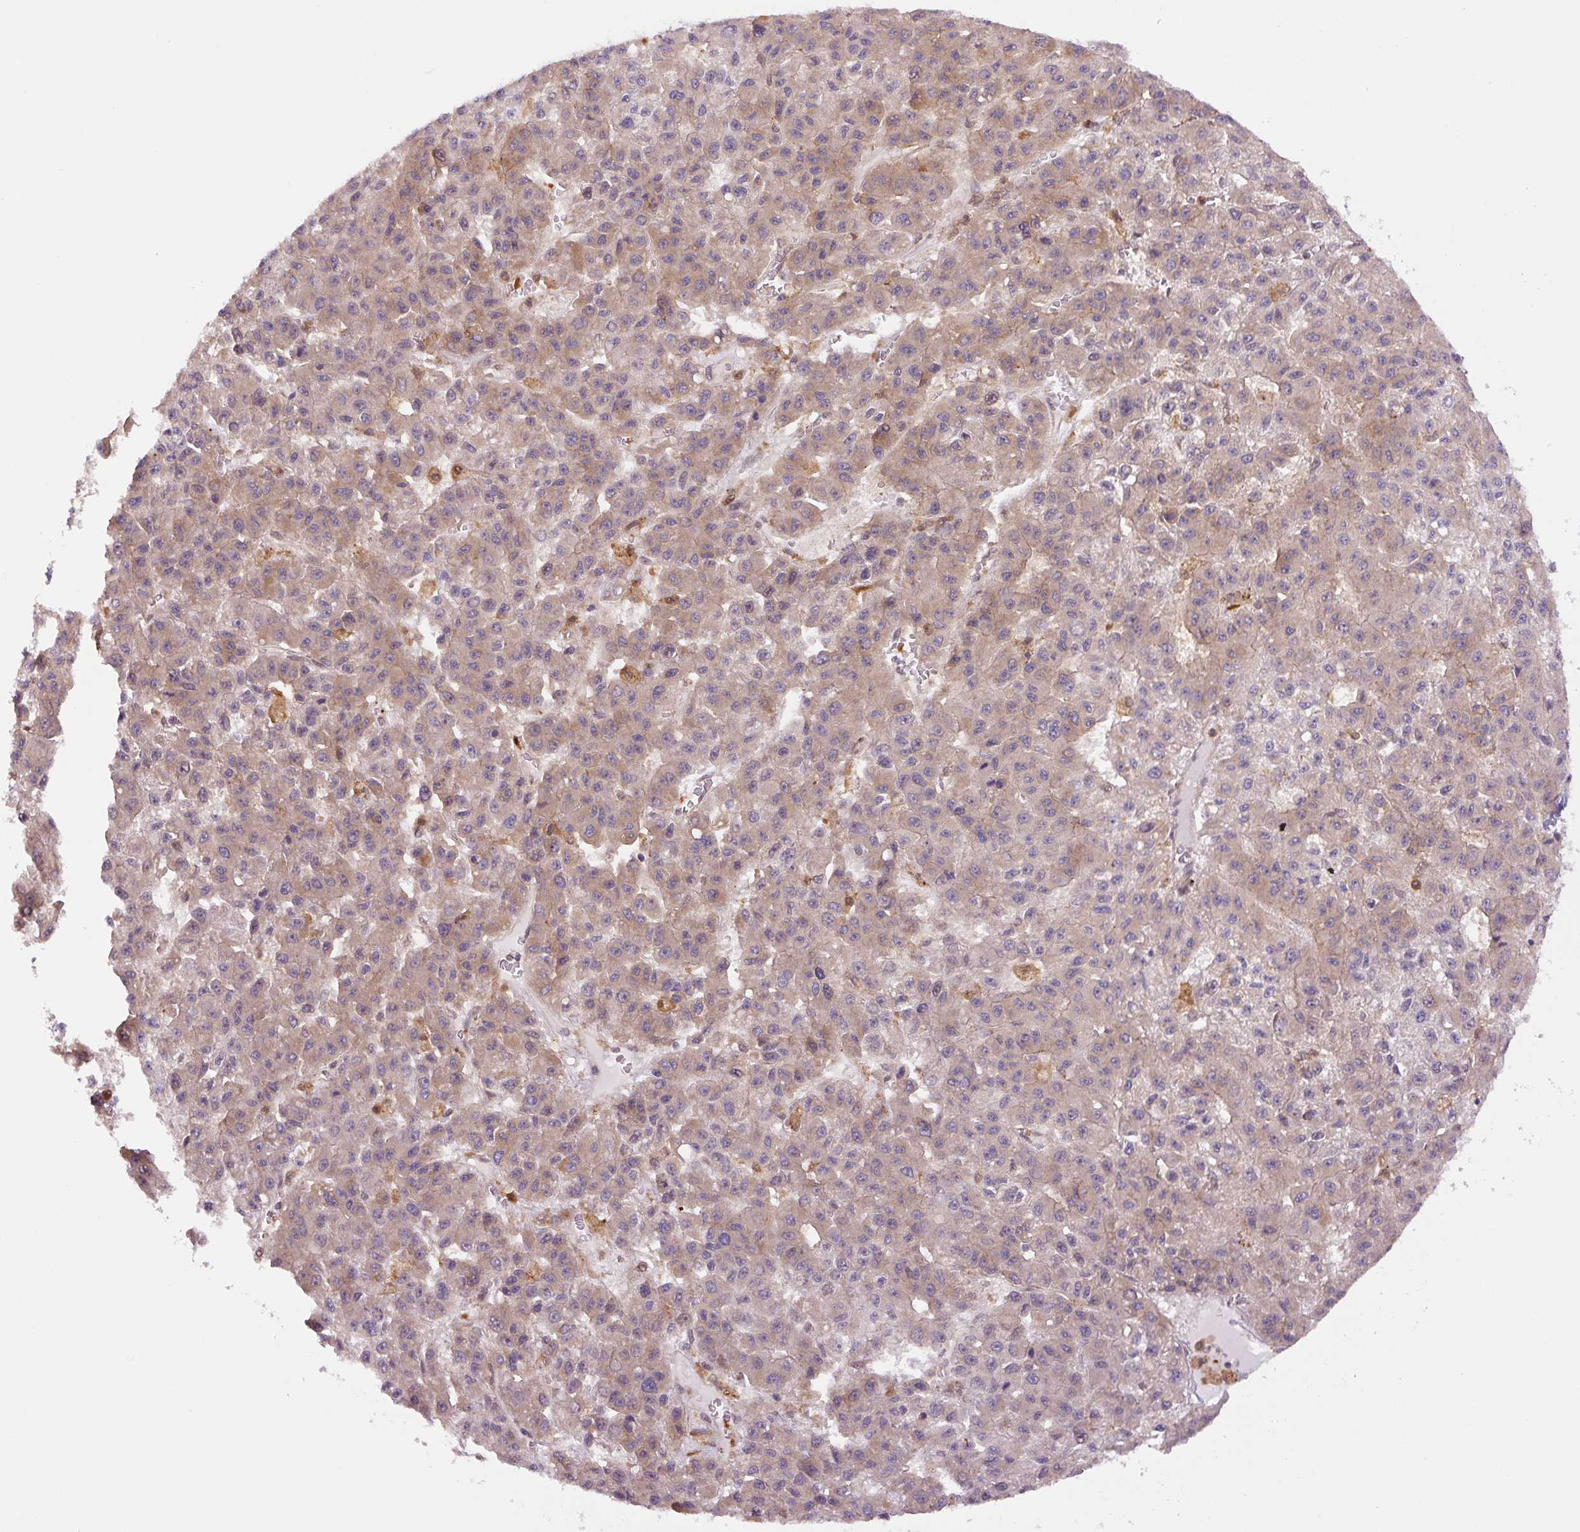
{"staining": {"intensity": "weak", "quantity": "25%-75%", "location": "cytoplasmic/membranous"}, "tissue": "liver cancer", "cell_type": "Tumor cells", "image_type": "cancer", "snomed": [{"axis": "morphology", "description": "Carcinoma, Hepatocellular, NOS"}, {"axis": "topography", "description": "Liver"}], "caption": "An immunohistochemistry micrograph of tumor tissue is shown. Protein staining in brown labels weak cytoplasmic/membranous positivity in liver cancer (hepatocellular carcinoma) within tumor cells. The staining is performed using DAB (3,3'-diaminobenzidine) brown chromogen to label protein expression. The nuclei are counter-stained blue using hematoxylin.", "gene": "ZSWIM7", "patient": {"sex": "male", "age": 70}}